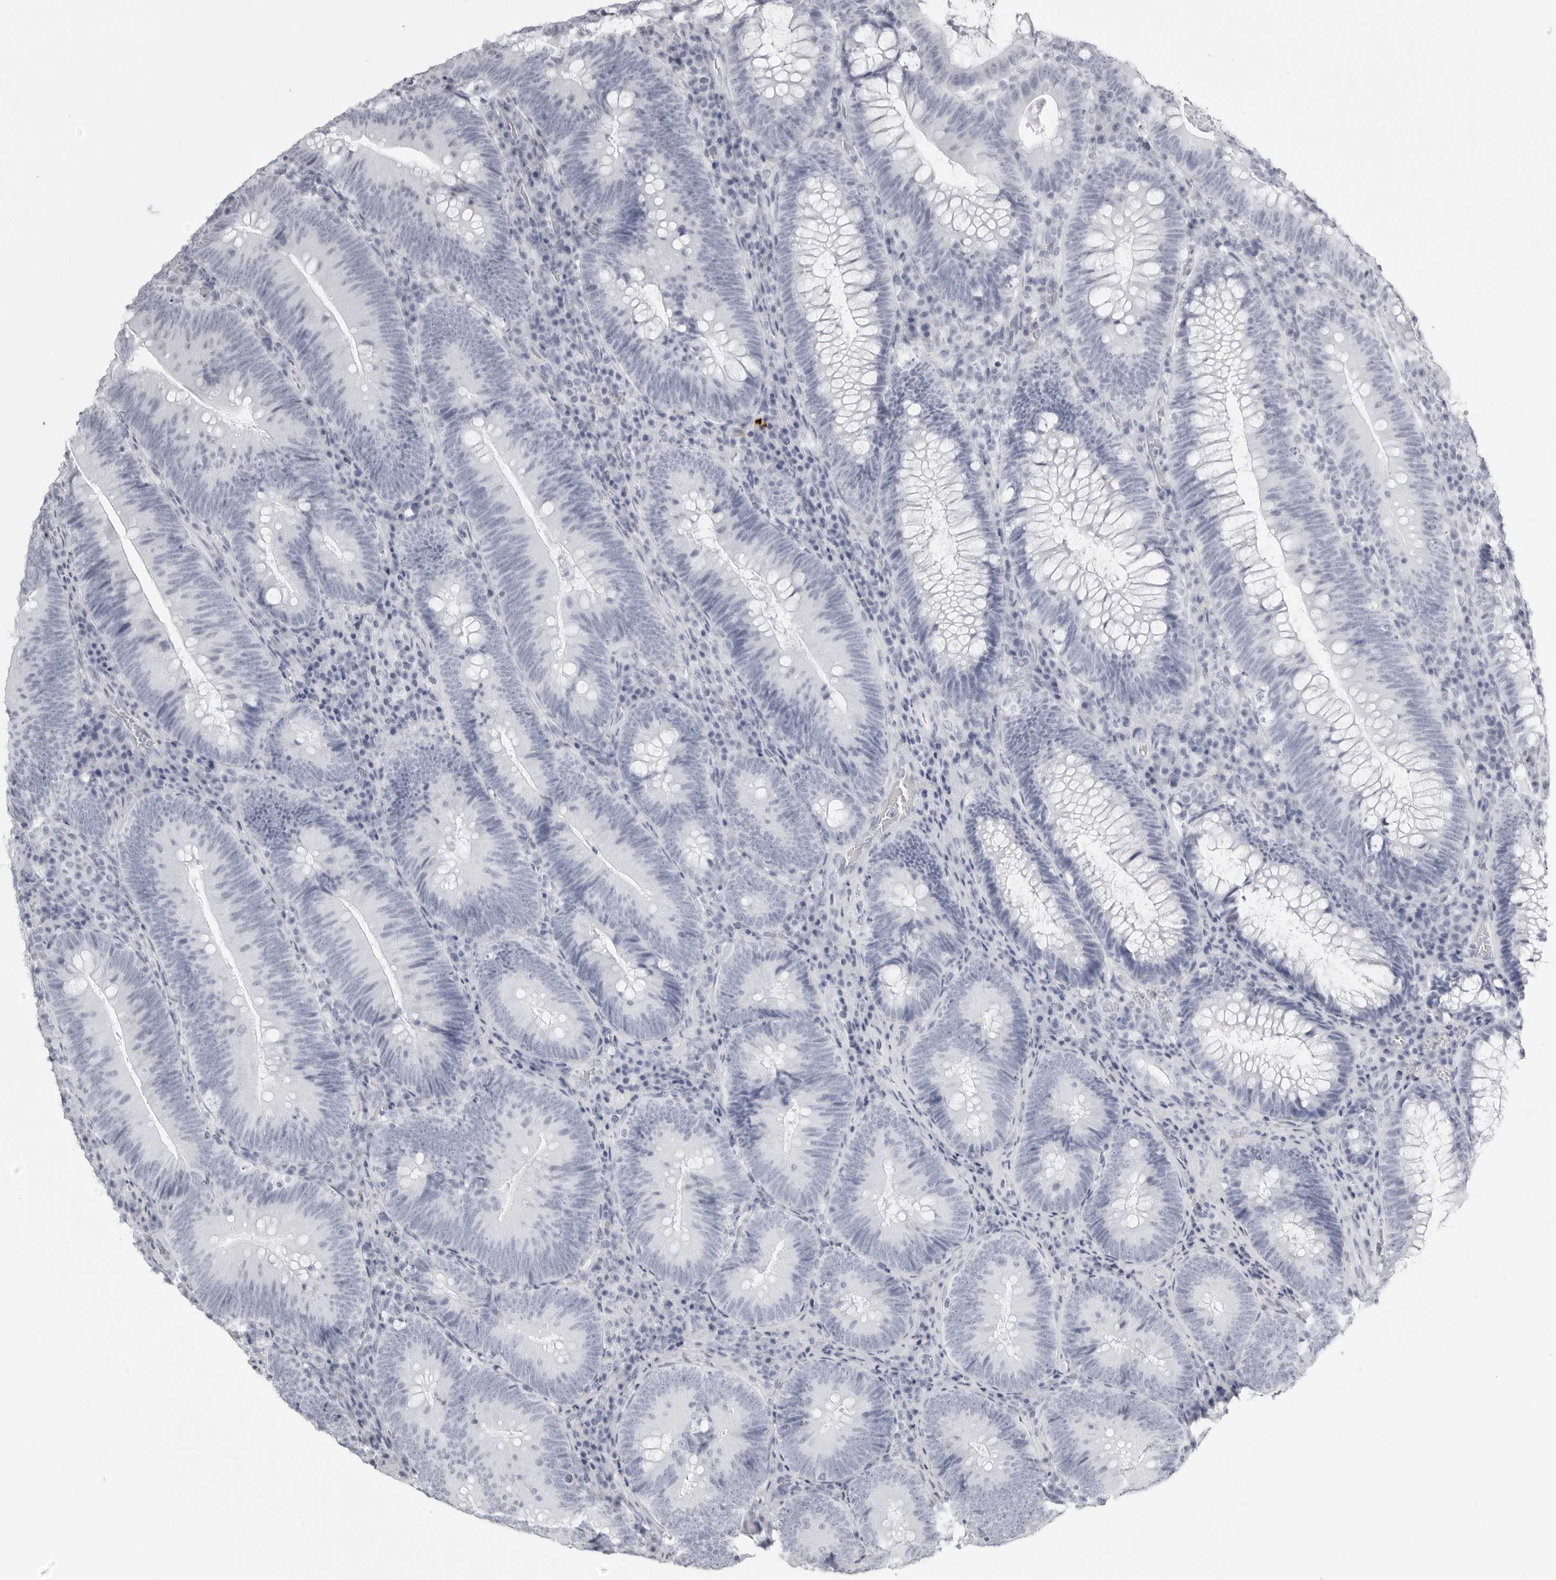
{"staining": {"intensity": "negative", "quantity": "none", "location": "none"}, "tissue": "colorectal cancer", "cell_type": "Tumor cells", "image_type": "cancer", "snomed": [{"axis": "morphology", "description": "Normal tissue, NOS"}, {"axis": "topography", "description": "Colon"}], "caption": "Tumor cells show no significant positivity in colorectal cancer. (DAB (3,3'-diaminobenzidine) immunohistochemistry visualized using brightfield microscopy, high magnification).", "gene": "KLK9", "patient": {"sex": "female", "age": 82}}